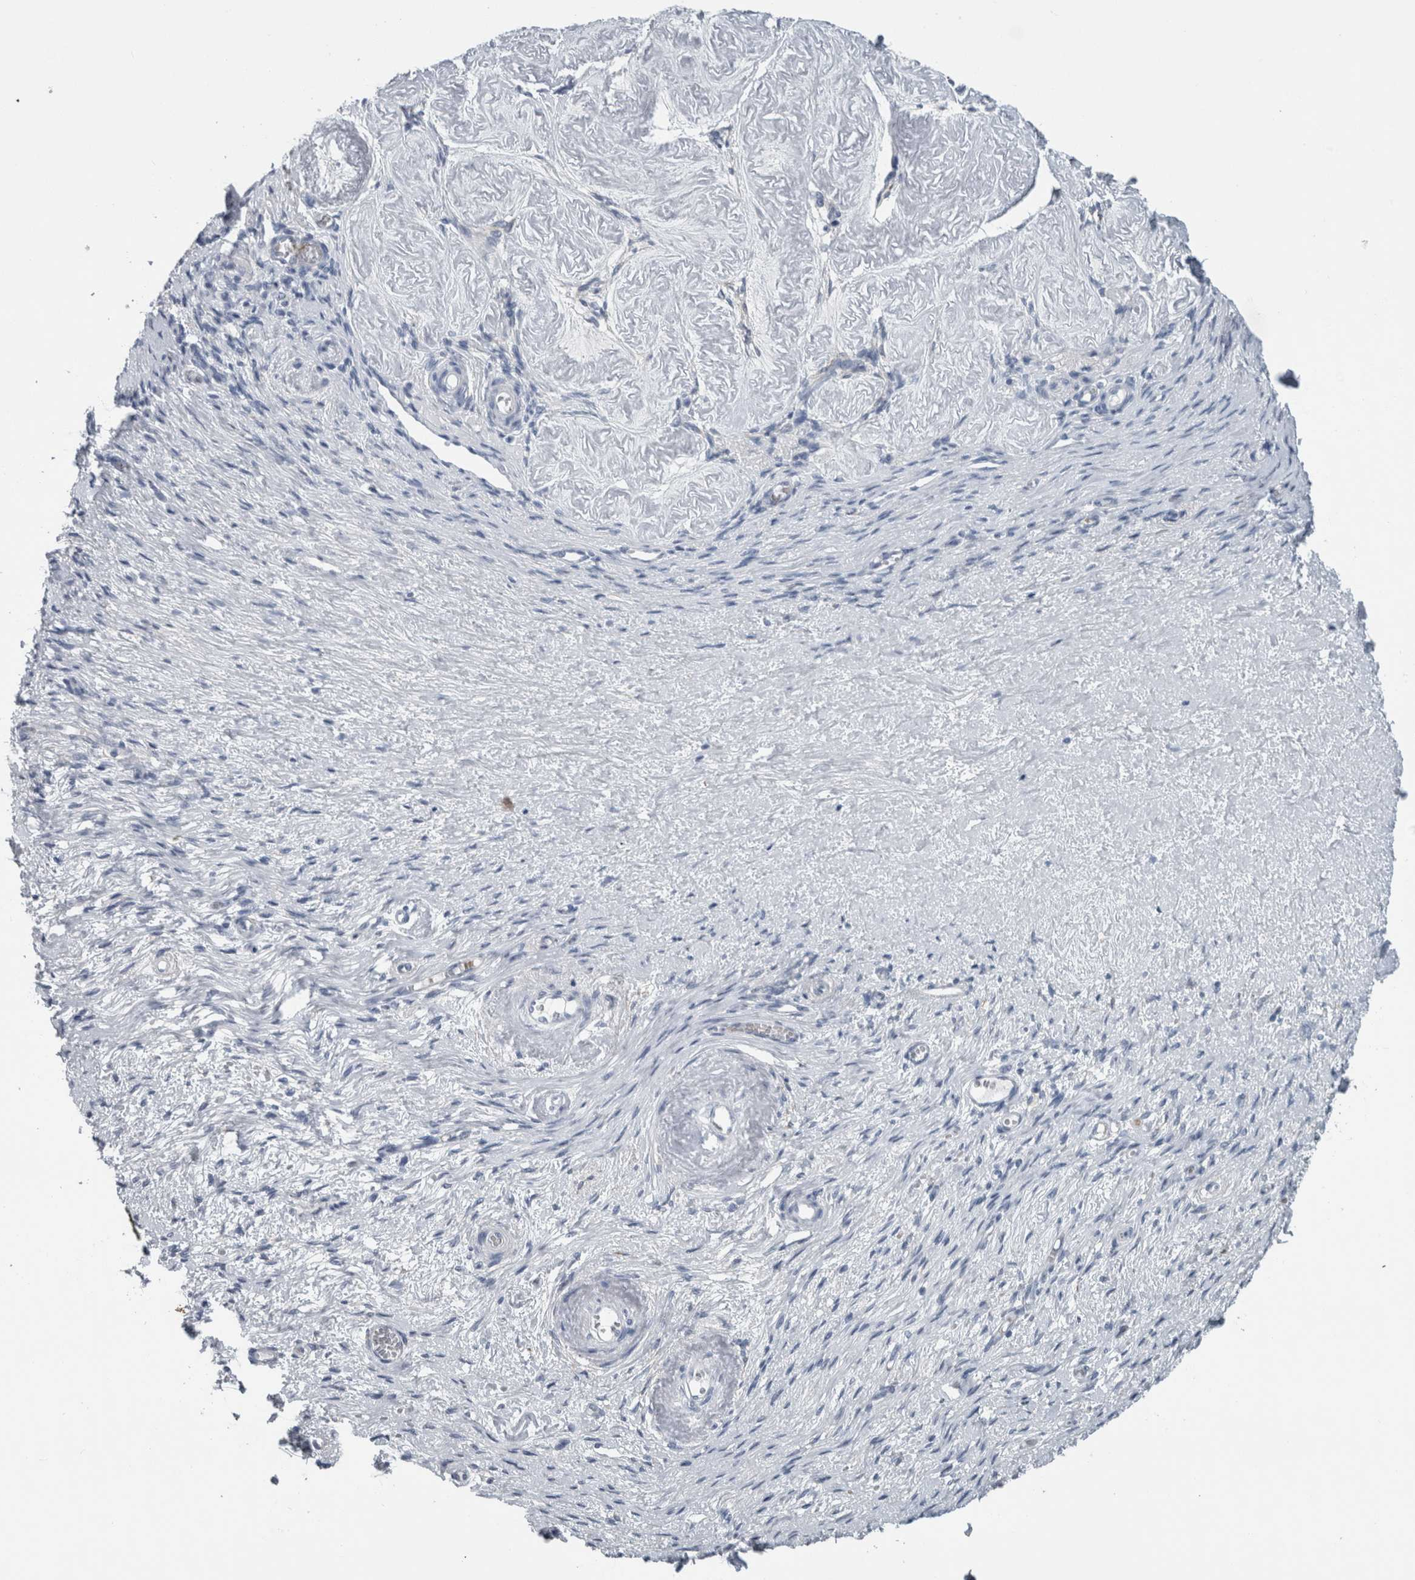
{"staining": {"intensity": "negative", "quantity": "none", "location": "none"}, "tissue": "adipose tissue", "cell_type": "Adipocytes", "image_type": "normal", "snomed": [{"axis": "morphology", "description": "Normal tissue, NOS"}, {"axis": "topography", "description": "Vascular tissue"}, {"axis": "topography", "description": "Fallopian tube"}, {"axis": "topography", "description": "Ovary"}], "caption": "Immunohistochemical staining of benign human adipose tissue demonstrates no significant positivity in adipocytes. (Stains: DAB immunohistochemistry with hematoxylin counter stain, Microscopy: brightfield microscopy at high magnification).", "gene": "SH3GL2", "patient": {"sex": "female", "age": 67}}